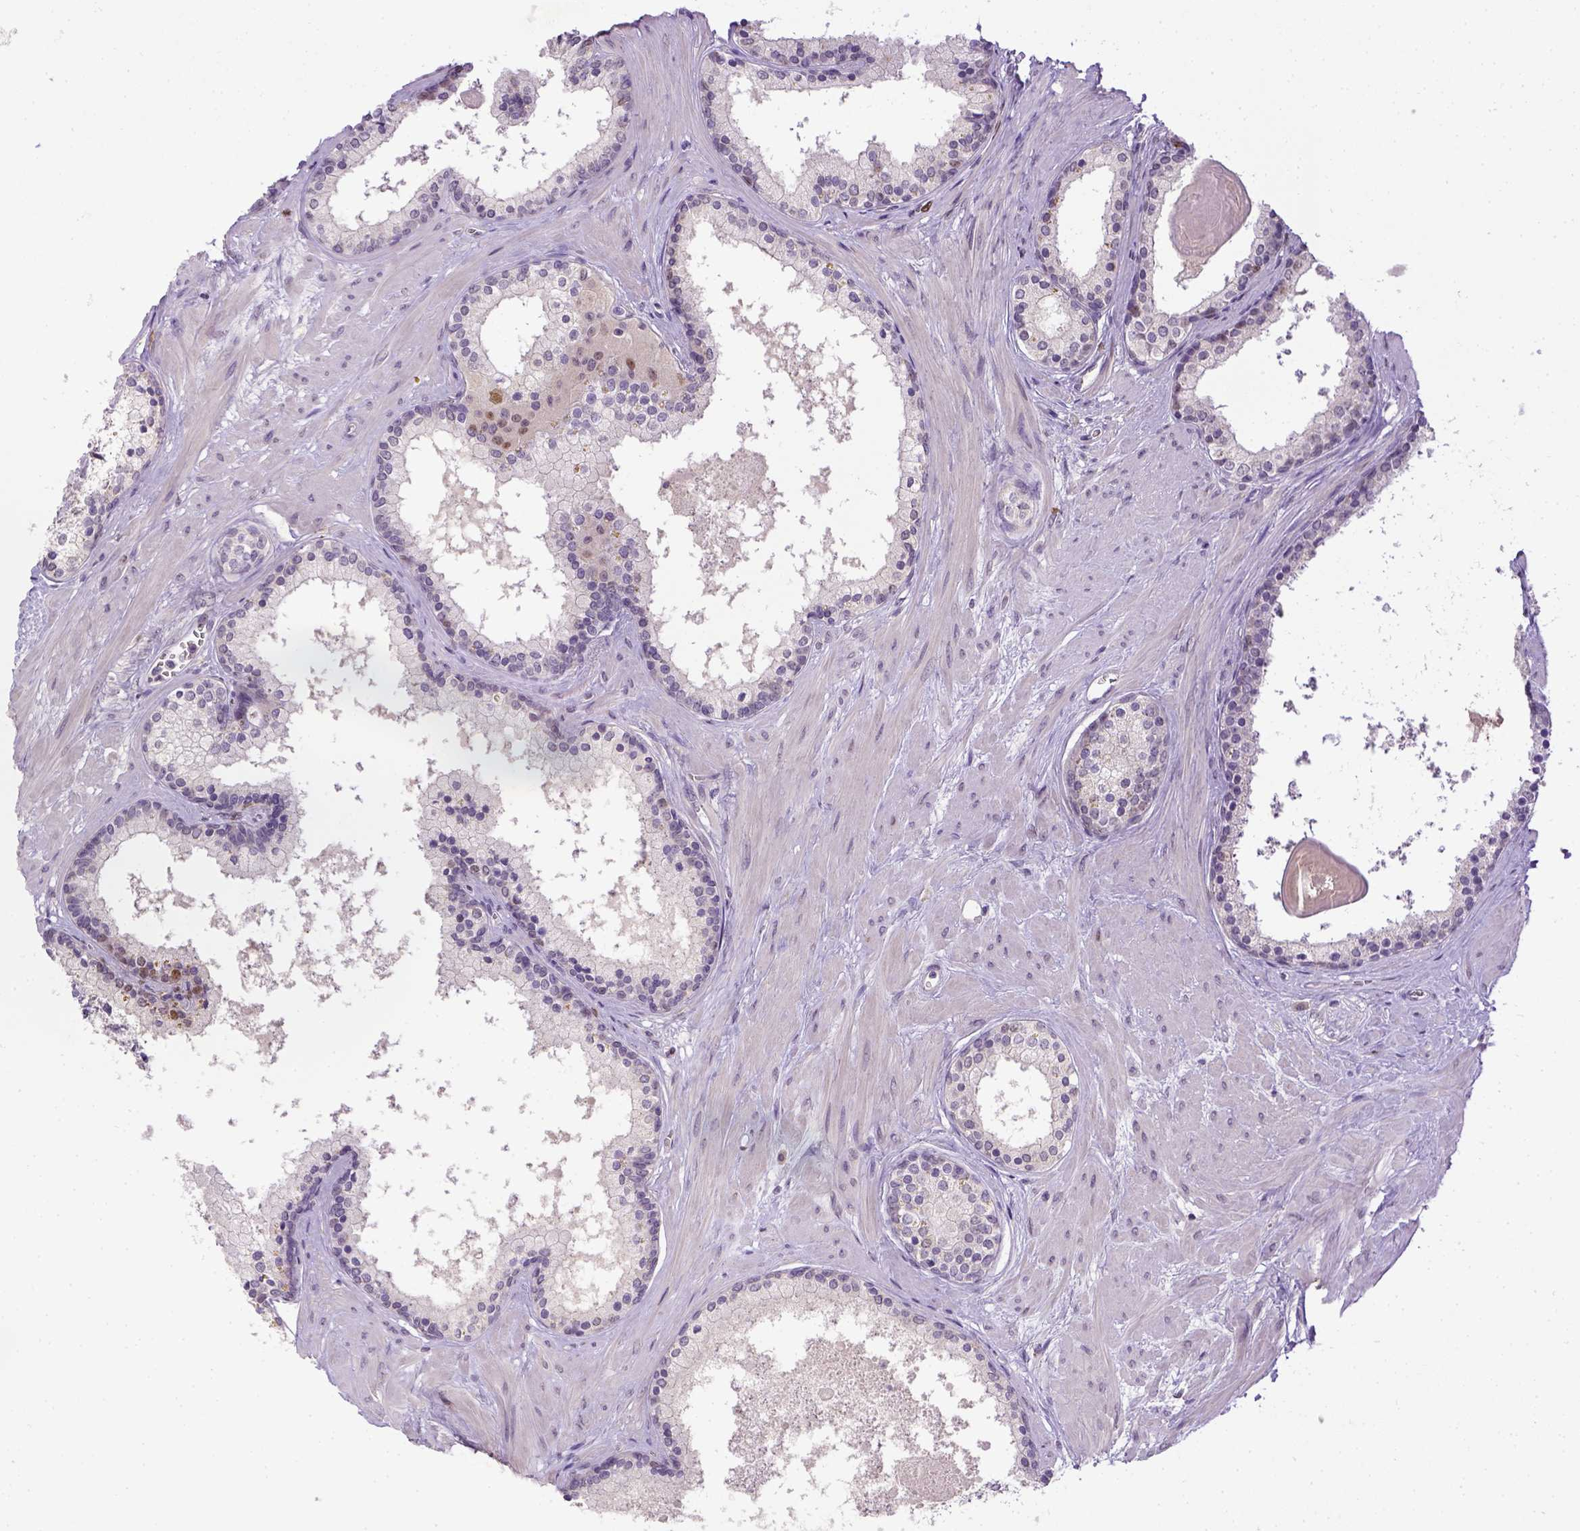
{"staining": {"intensity": "moderate", "quantity": "<25%", "location": "nuclear"}, "tissue": "prostate", "cell_type": "Glandular cells", "image_type": "normal", "snomed": [{"axis": "morphology", "description": "Normal tissue, NOS"}, {"axis": "topography", "description": "Prostate"}], "caption": "A micrograph of human prostate stained for a protein displays moderate nuclear brown staining in glandular cells.", "gene": "CDKN1A", "patient": {"sex": "male", "age": 61}}